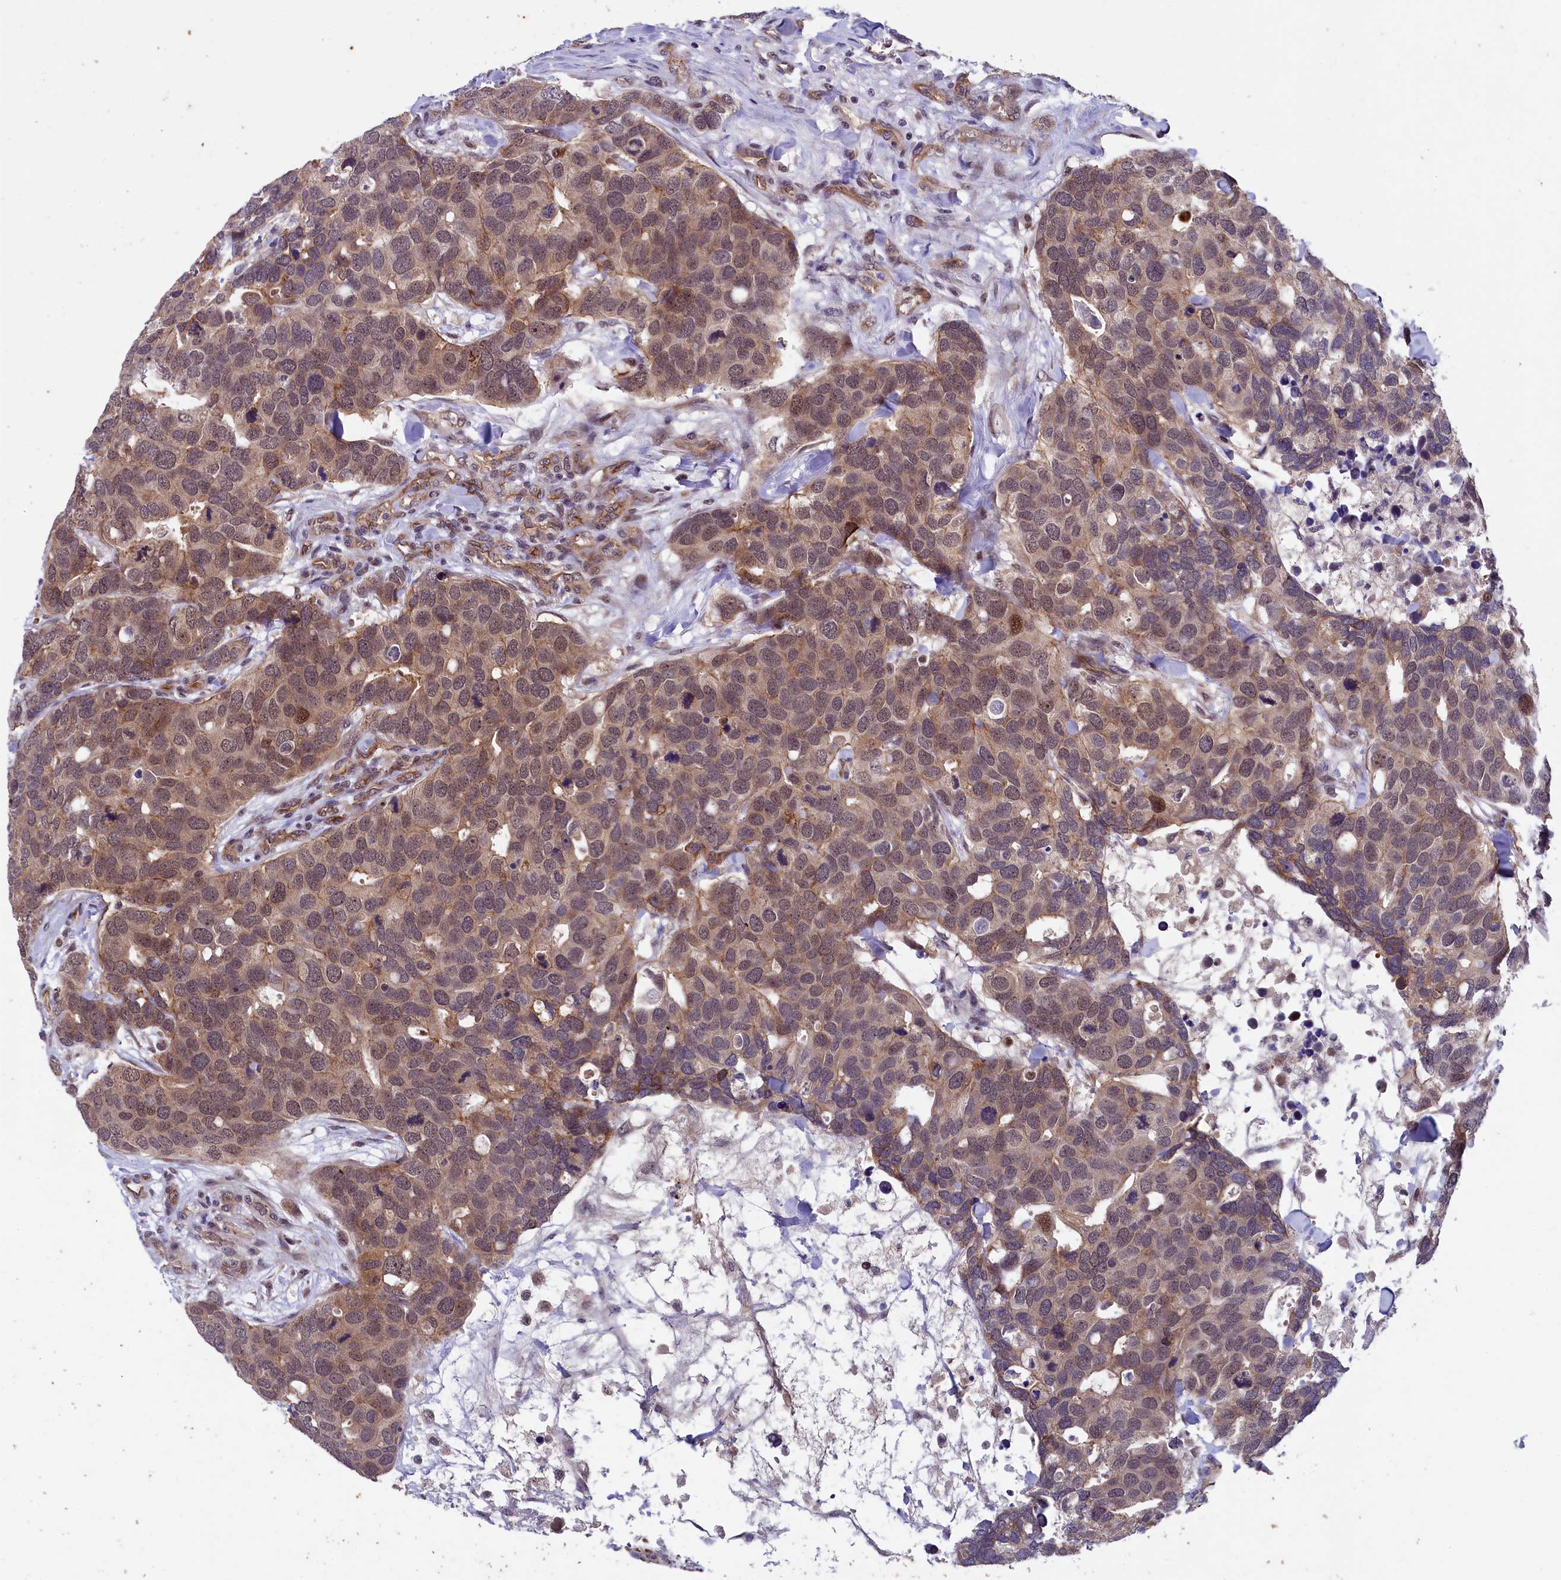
{"staining": {"intensity": "weak", "quantity": ">75%", "location": "cytoplasmic/membranous,nuclear"}, "tissue": "breast cancer", "cell_type": "Tumor cells", "image_type": "cancer", "snomed": [{"axis": "morphology", "description": "Duct carcinoma"}, {"axis": "topography", "description": "Breast"}], "caption": "Immunohistochemical staining of breast cancer (intraductal carcinoma) displays weak cytoplasmic/membranous and nuclear protein staining in approximately >75% of tumor cells.", "gene": "ARL14EP", "patient": {"sex": "female", "age": 83}}